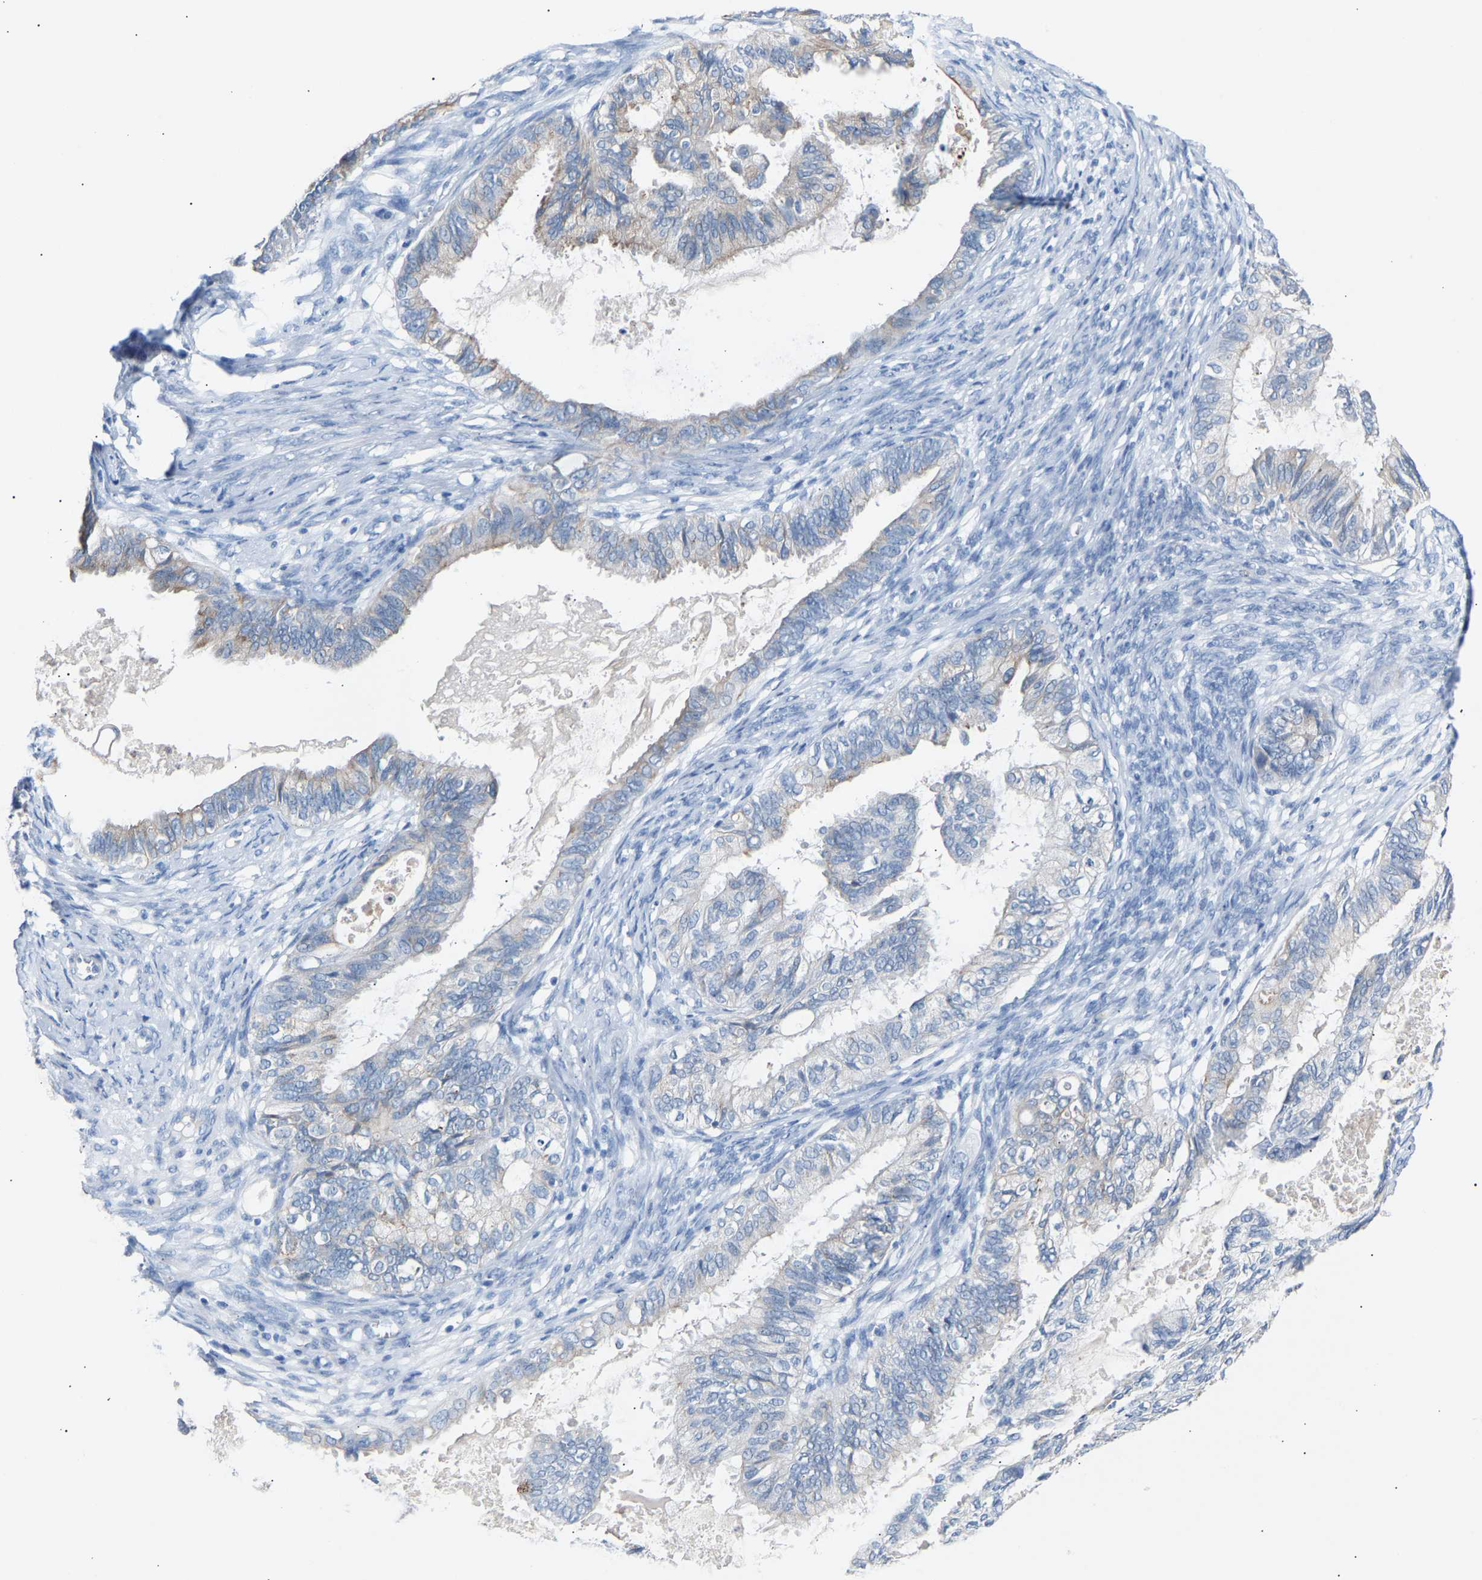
{"staining": {"intensity": "negative", "quantity": "none", "location": "none"}, "tissue": "cervical cancer", "cell_type": "Tumor cells", "image_type": "cancer", "snomed": [{"axis": "morphology", "description": "Normal tissue, NOS"}, {"axis": "morphology", "description": "Adenocarcinoma, NOS"}, {"axis": "topography", "description": "Cervix"}, {"axis": "topography", "description": "Endometrium"}], "caption": "The IHC histopathology image has no significant positivity in tumor cells of cervical cancer tissue.", "gene": "PEX1", "patient": {"sex": "female", "age": 86}}